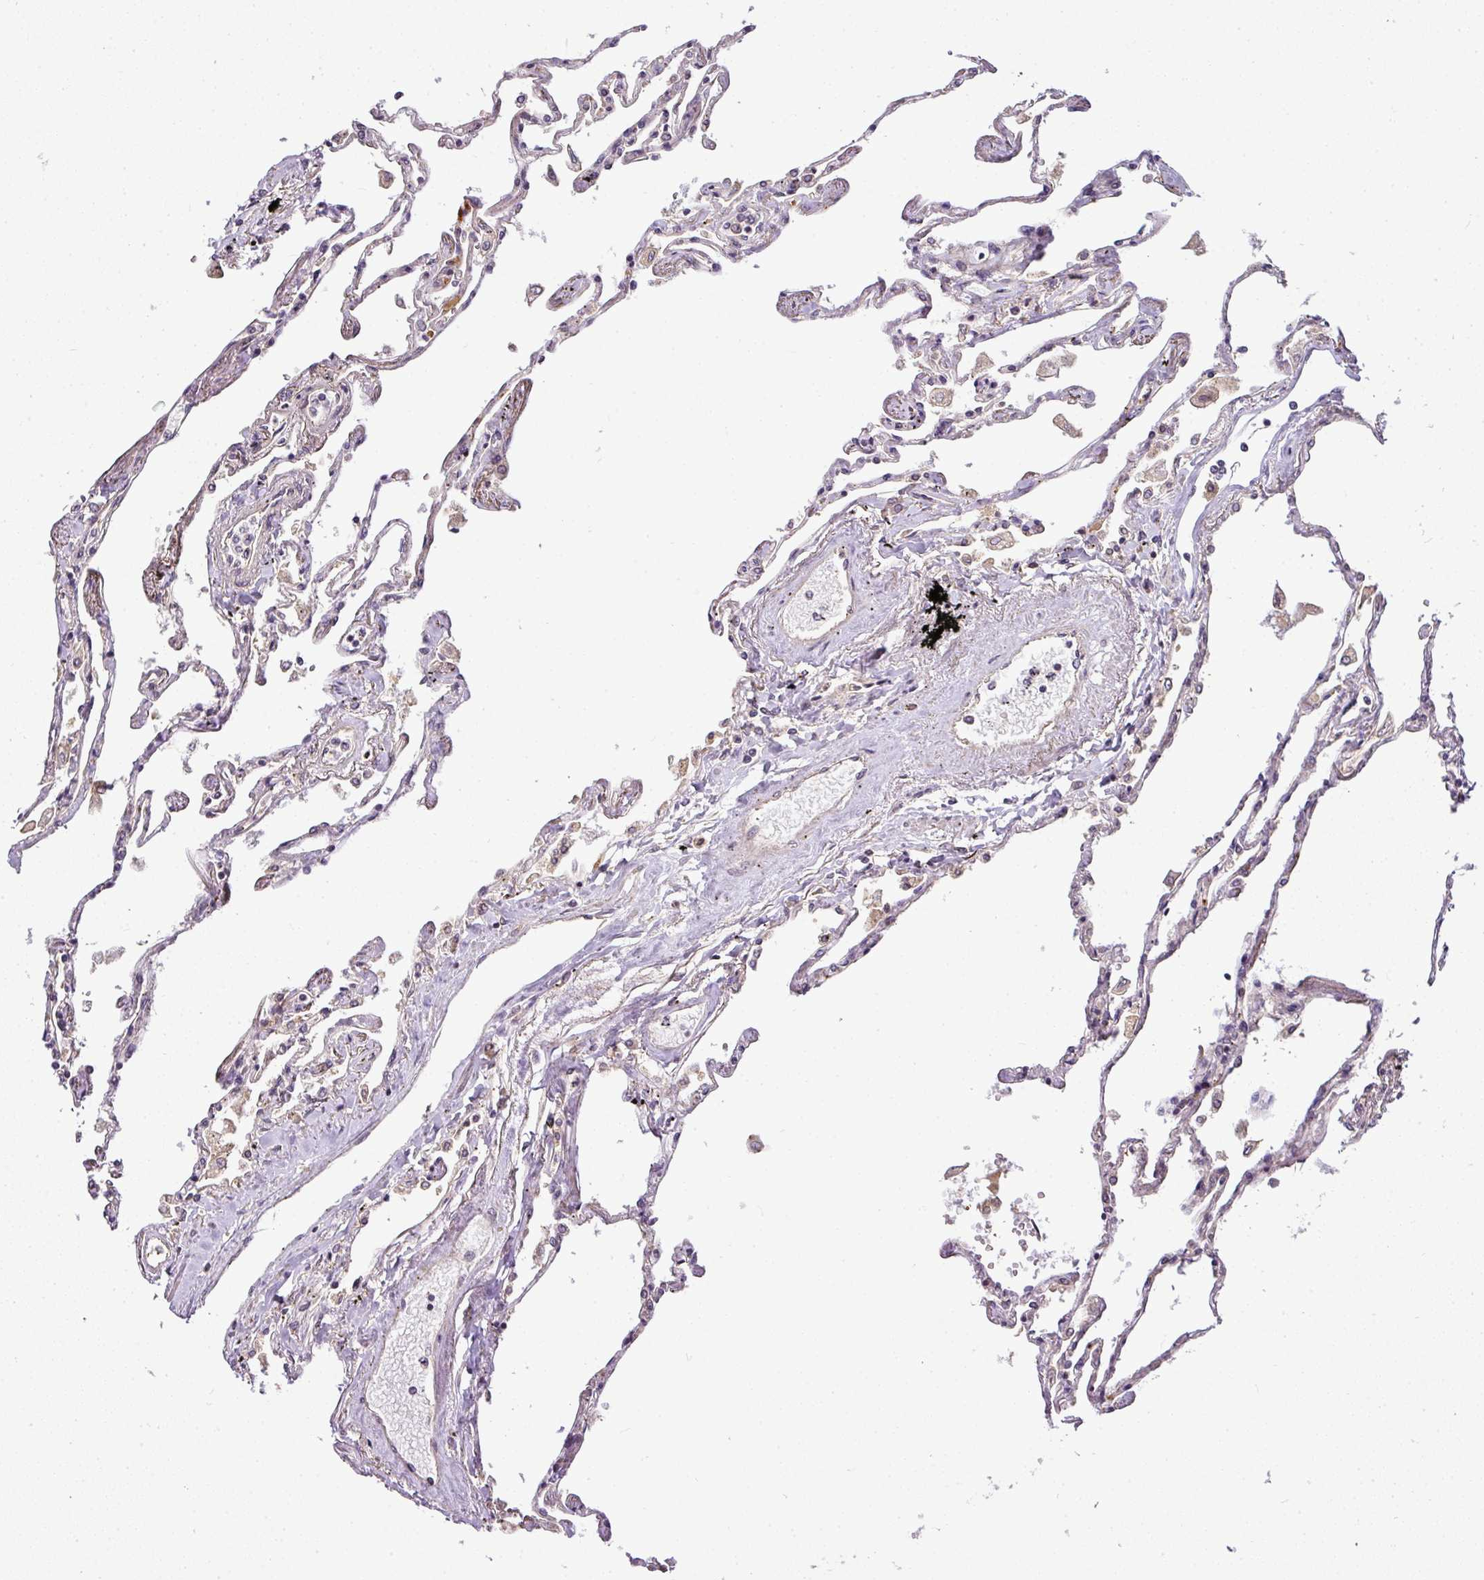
{"staining": {"intensity": "moderate", "quantity": "25%-75%", "location": "cytoplasmic/membranous,nuclear"}, "tissue": "lung", "cell_type": "Alveolar cells", "image_type": "normal", "snomed": [{"axis": "morphology", "description": "Normal tissue, NOS"}, {"axis": "topography", "description": "Lung"}], "caption": "The histopathology image reveals staining of benign lung, revealing moderate cytoplasmic/membranous,nuclear protein expression (brown color) within alveolar cells. (Stains: DAB (3,3'-diaminobenzidine) in brown, nuclei in blue, Microscopy: brightfield microscopy at high magnification).", "gene": "C1orf226", "patient": {"sex": "female", "age": 67}}